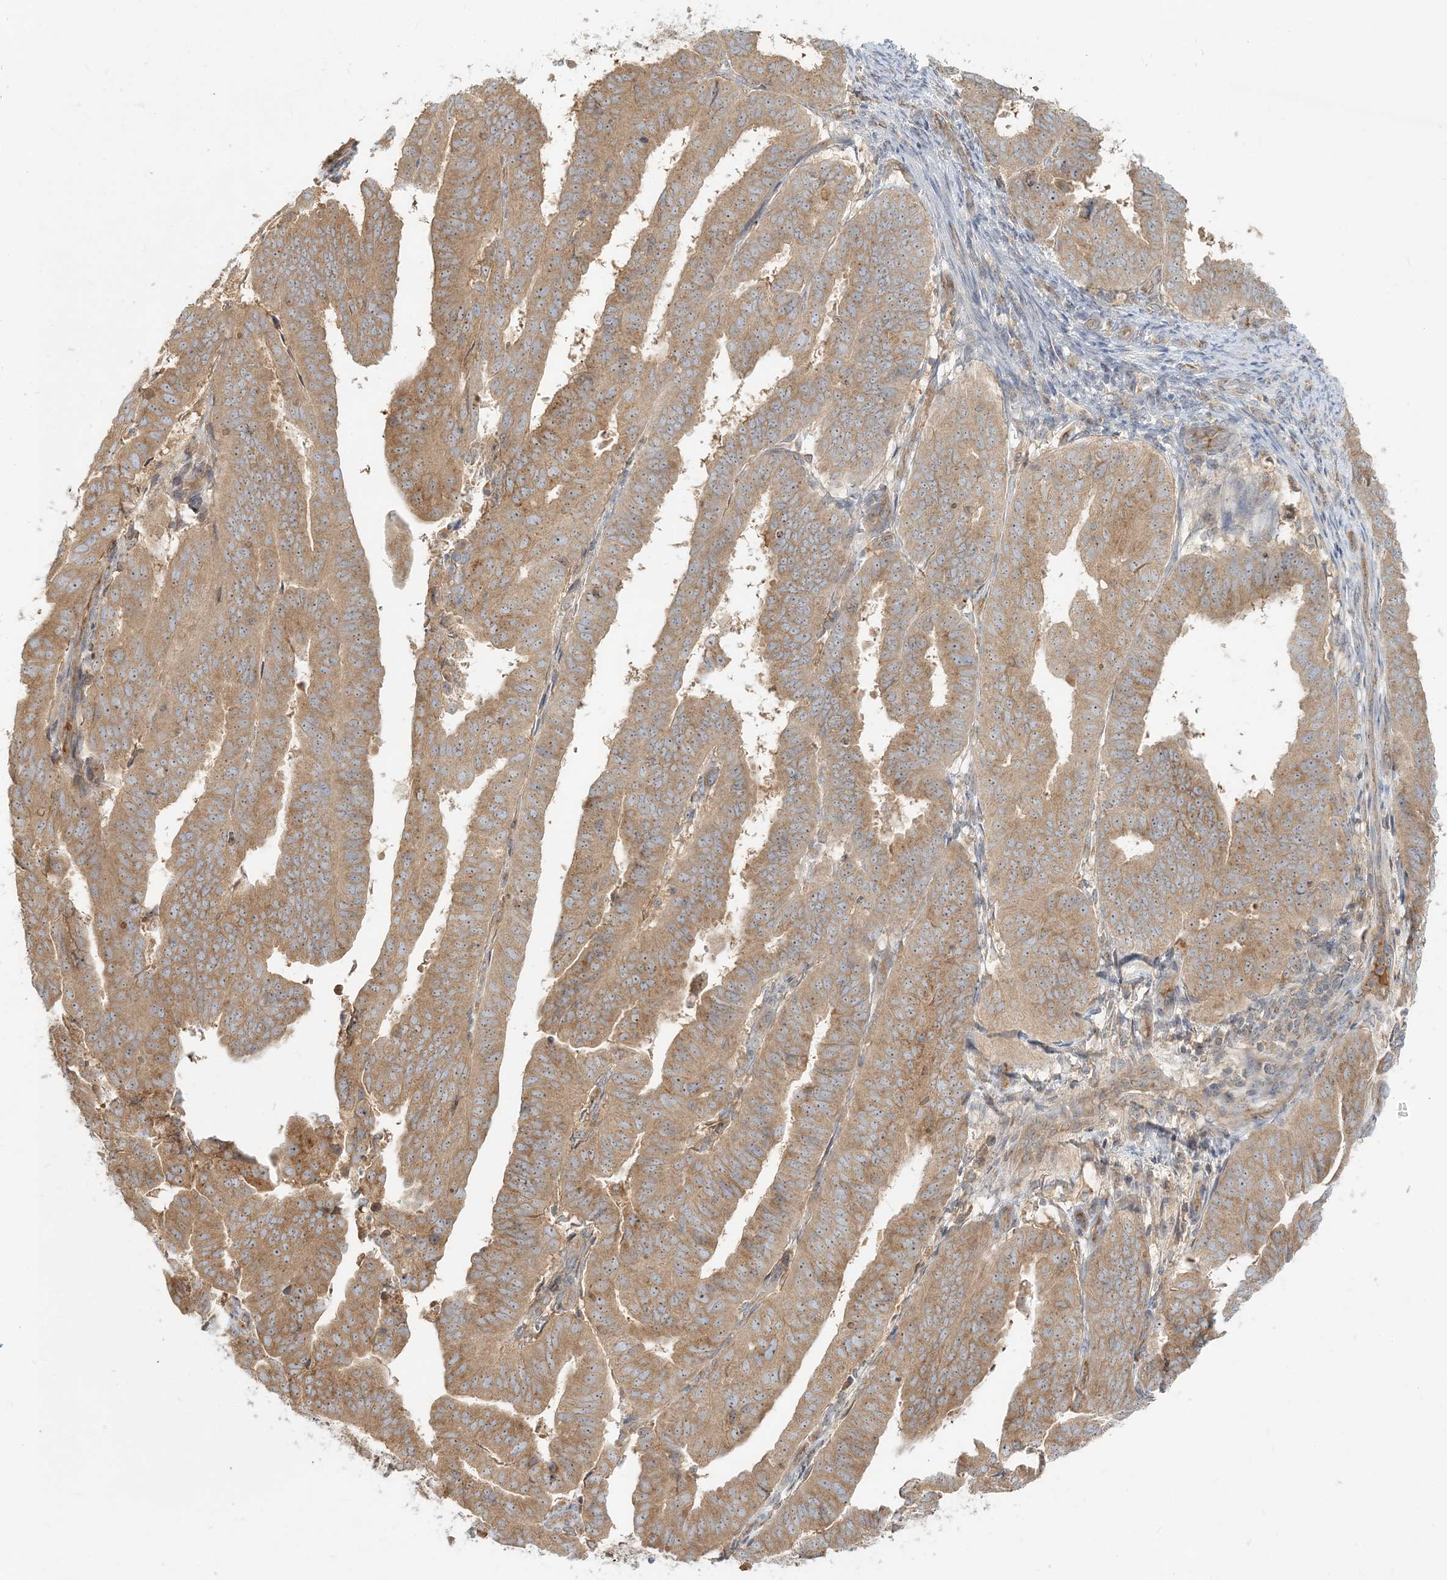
{"staining": {"intensity": "moderate", "quantity": ">75%", "location": "cytoplasmic/membranous"}, "tissue": "endometrial cancer", "cell_type": "Tumor cells", "image_type": "cancer", "snomed": [{"axis": "morphology", "description": "Adenocarcinoma, NOS"}, {"axis": "topography", "description": "Uterus"}], "caption": "Moderate cytoplasmic/membranous staining is seen in about >75% of tumor cells in adenocarcinoma (endometrial). Ihc stains the protein of interest in brown and the nuclei are stained blue.", "gene": "AP1AR", "patient": {"sex": "female", "age": 77}}